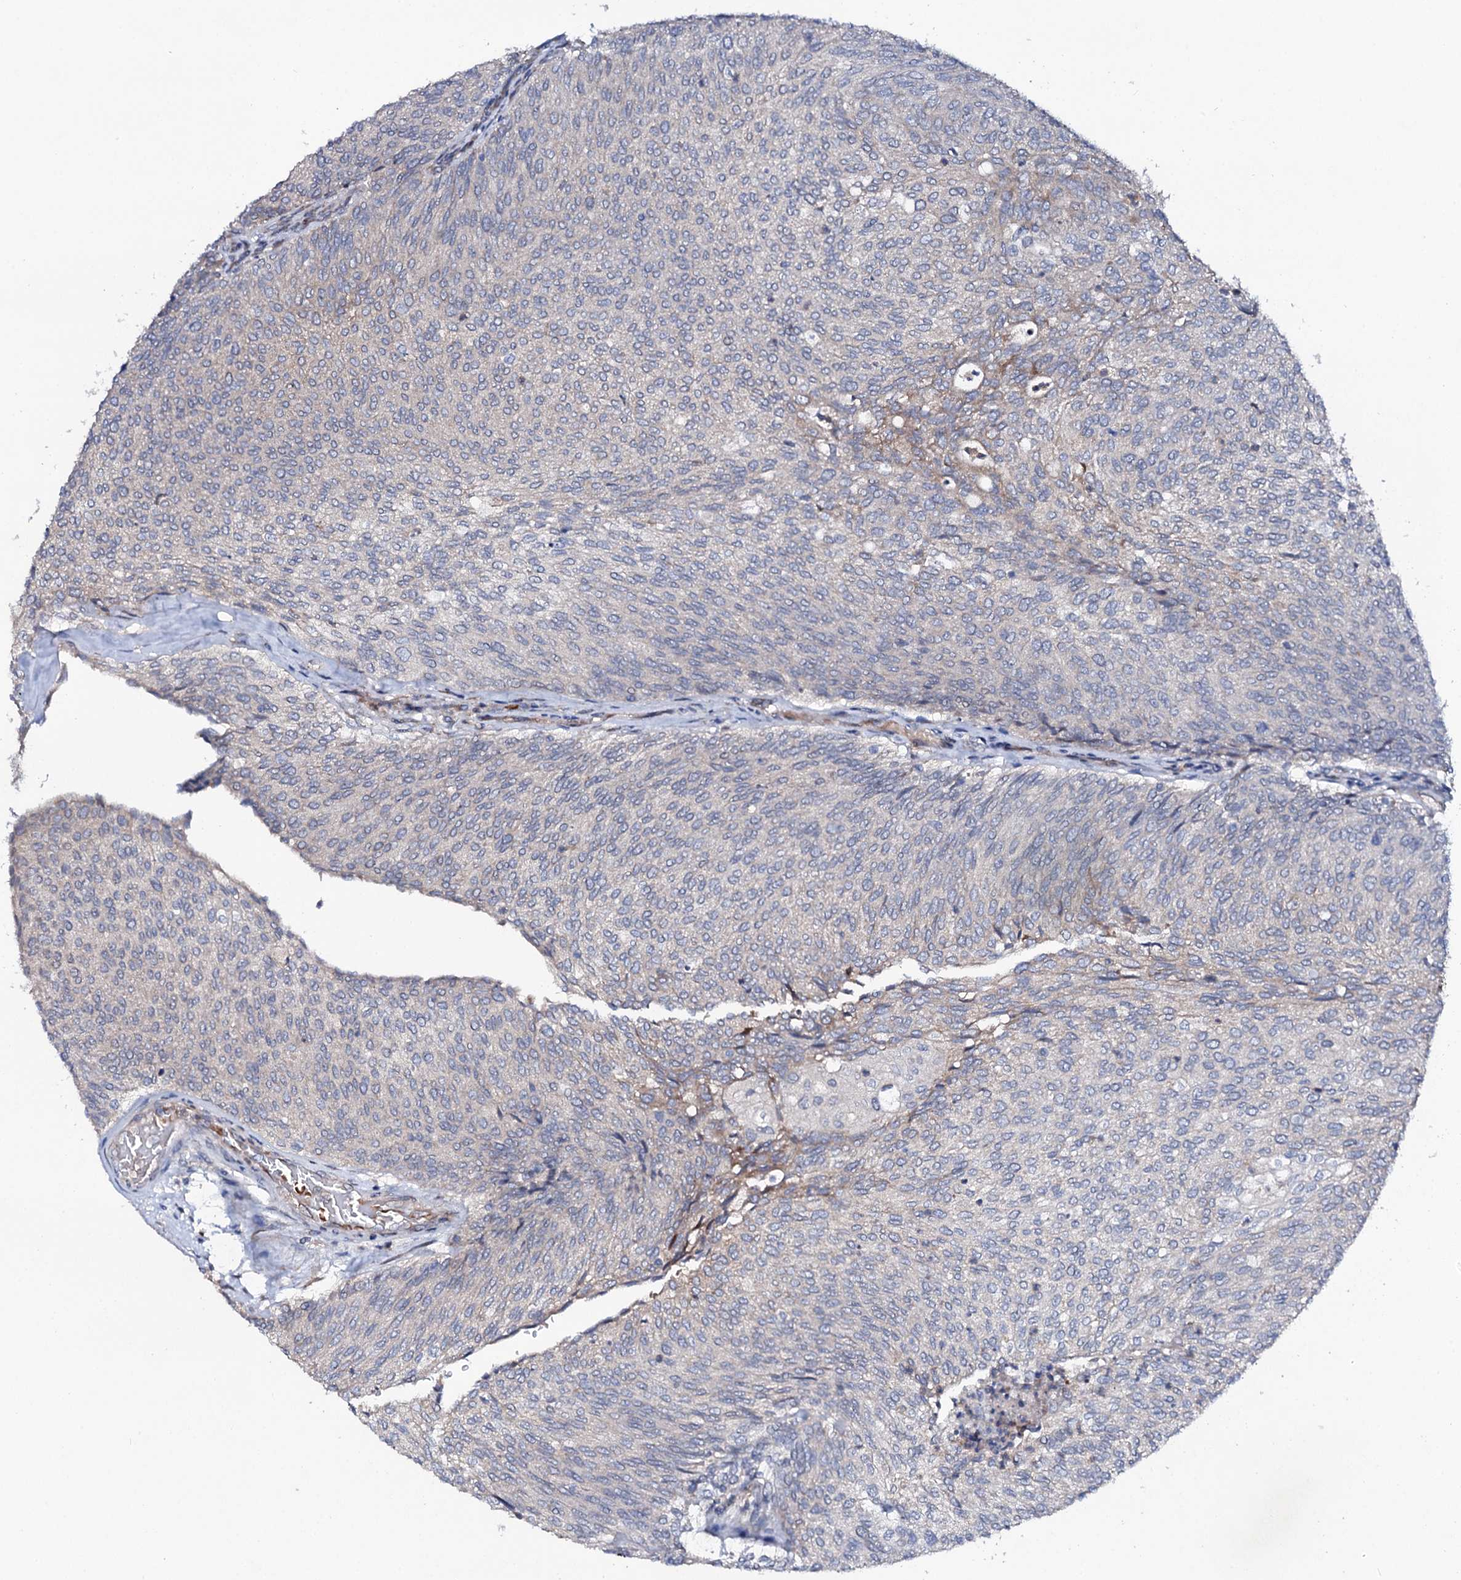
{"staining": {"intensity": "weak", "quantity": "<25%", "location": "cytoplasmic/membranous"}, "tissue": "urothelial cancer", "cell_type": "Tumor cells", "image_type": "cancer", "snomed": [{"axis": "morphology", "description": "Urothelial carcinoma, Low grade"}, {"axis": "topography", "description": "Urinary bladder"}], "caption": "This is a micrograph of IHC staining of low-grade urothelial carcinoma, which shows no expression in tumor cells. (IHC, brightfield microscopy, high magnification).", "gene": "PPP1R3D", "patient": {"sex": "female", "age": 79}}